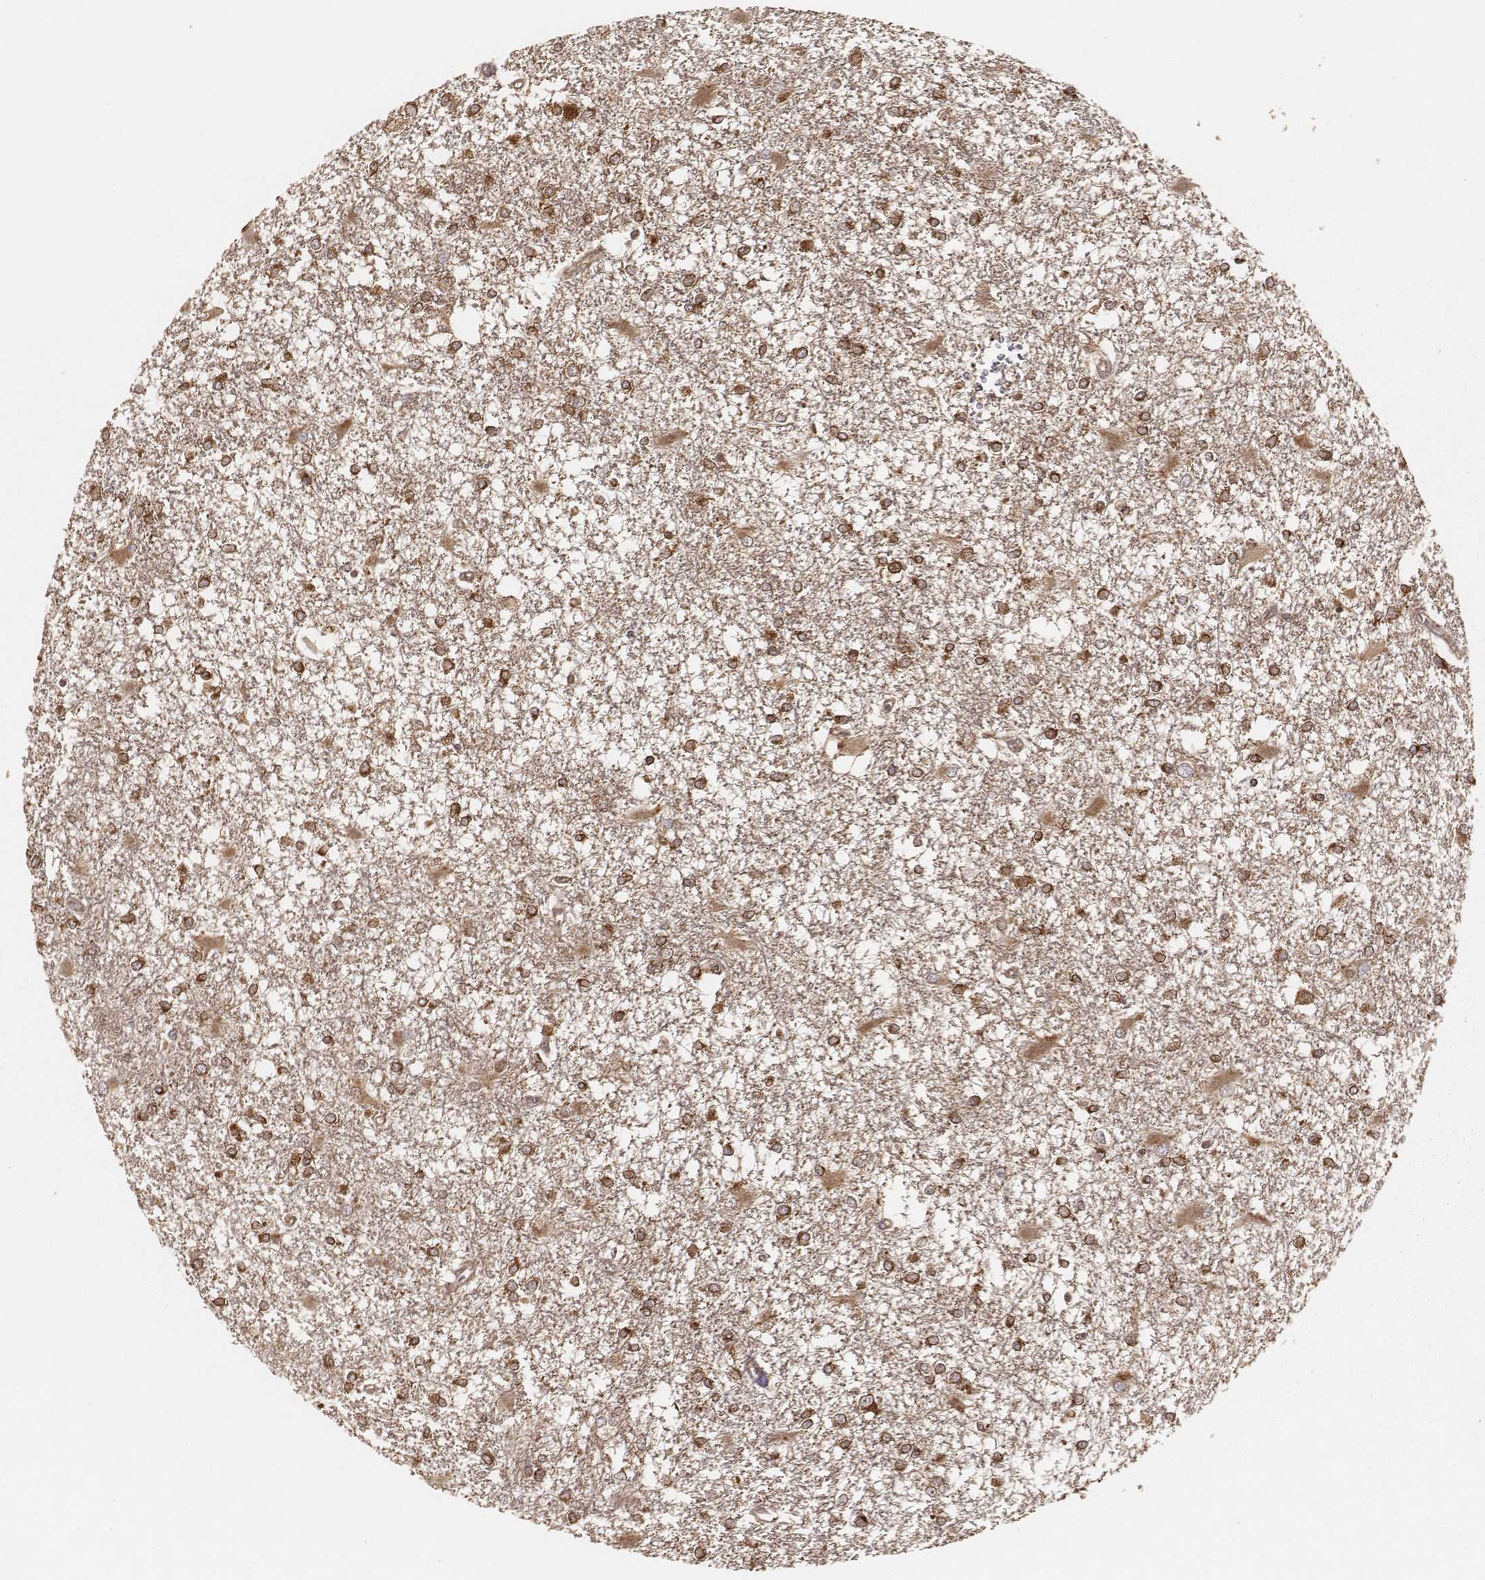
{"staining": {"intensity": "moderate", "quantity": ">75%", "location": "cytoplasmic/membranous"}, "tissue": "glioma", "cell_type": "Tumor cells", "image_type": "cancer", "snomed": [{"axis": "morphology", "description": "Glioma, malignant, High grade"}, {"axis": "topography", "description": "Cerebral cortex"}], "caption": "A high-resolution histopathology image shows IHC staining of high-grade glioma (malignant), which shows moderate cytoplasmic/membranous expression in approximately >75% of tumor cells.", "gene": "CARS1", "patient": {"sex": "male", "age": 79}}